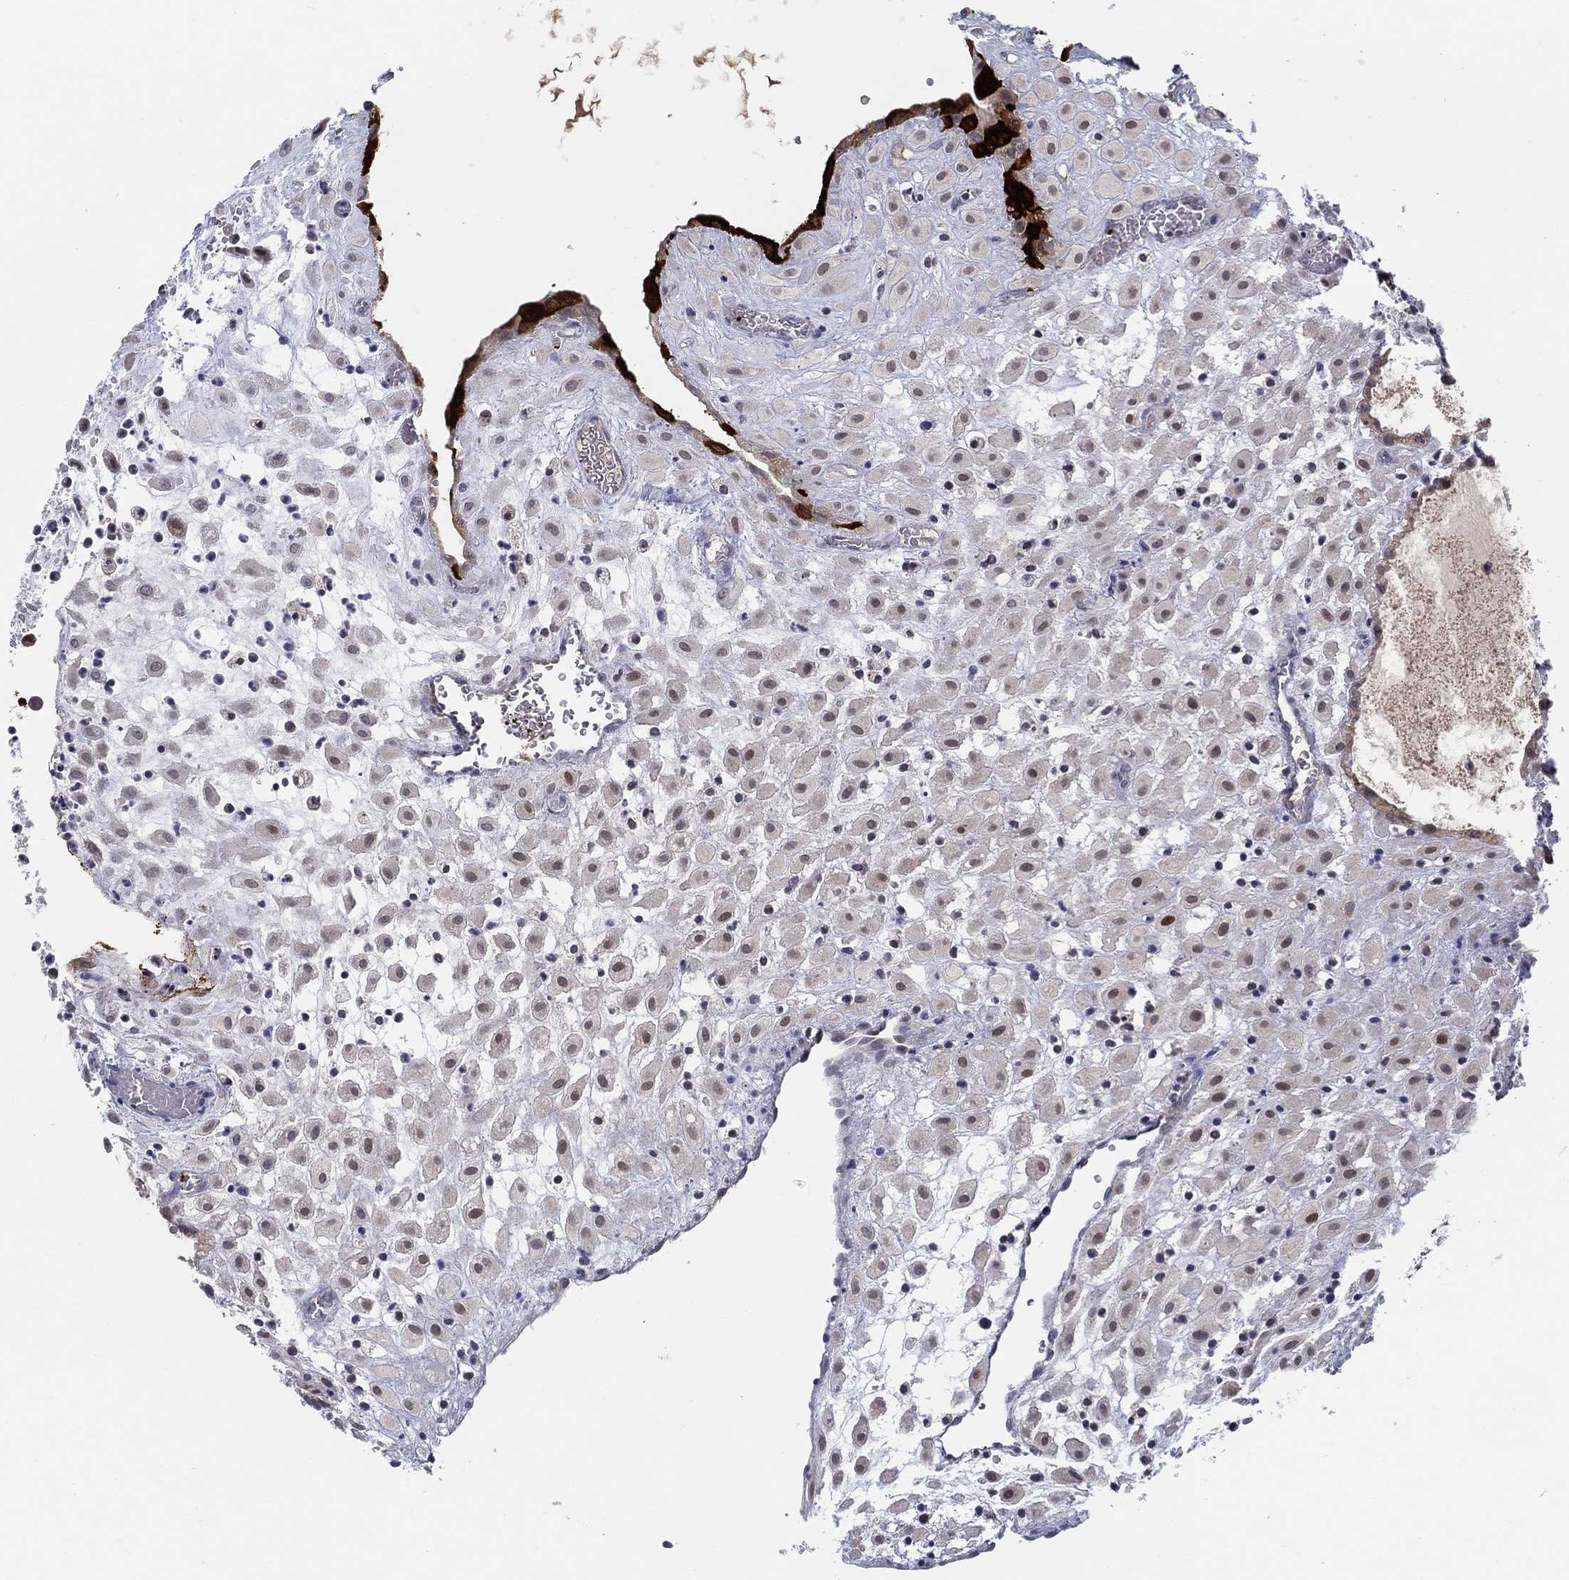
{"staining": {"intensity": "negative", "quantity": "none", "location": "none"}, "tissue": "placenta", "cell_type": "Decidual cells", "image_type": "normal", "snomed": [{"axis": "morphology", "description": "Normal tissue, NOS"}, {"axis": "topography", "description": "Placenta"}], "caption": "IHC photomicrograph of benign placenta: placenta stained with DAB shows no significant protein staining in decidual cells. The staining is performed using DAB brown chromogen with nuclei counter-stained in using hematoxylin.", "gene": "ALOX12", "patient": {"sex": "female", "age": 24}}